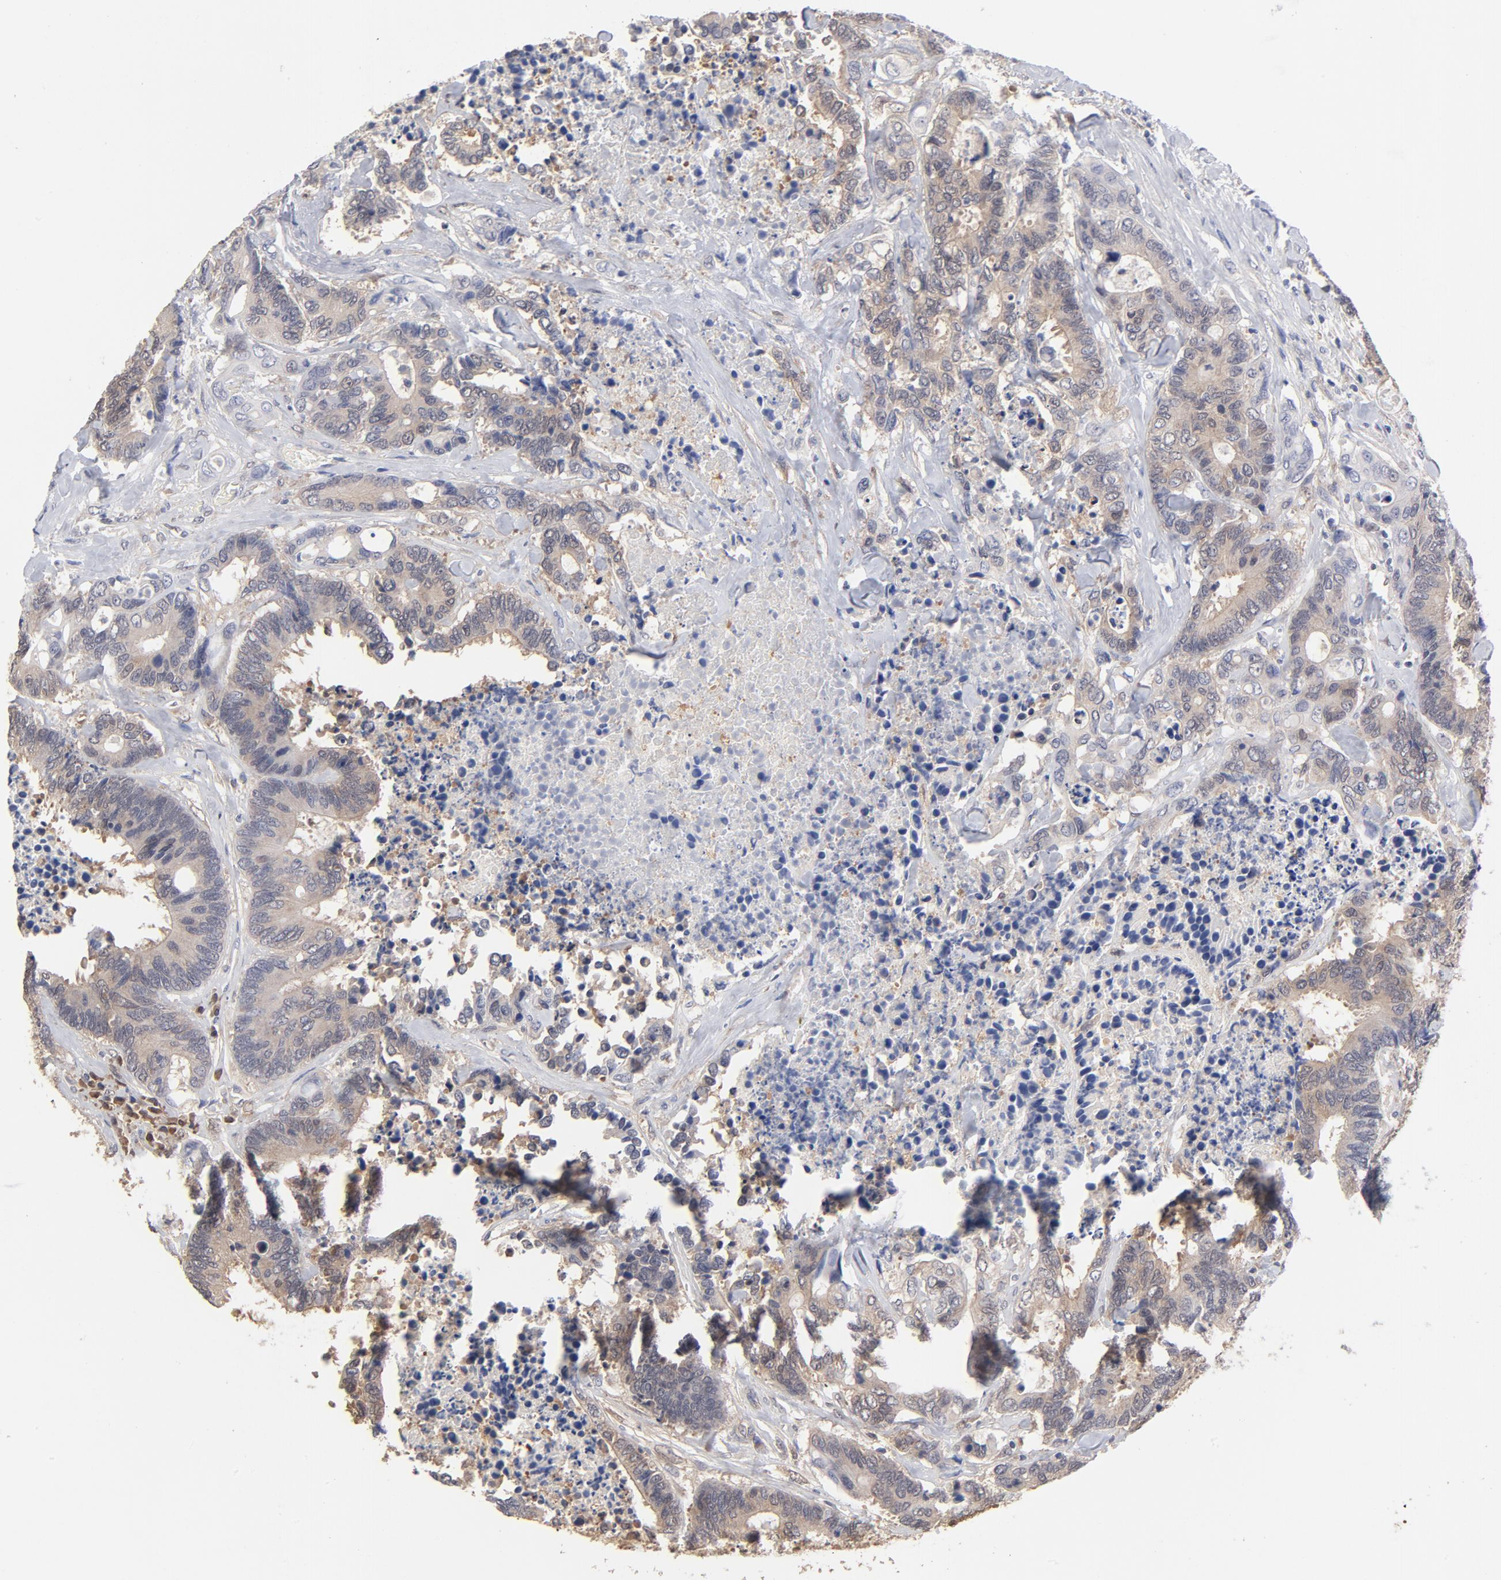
{"staining": {"intensity": "moderate", "quantity": ">75%", "location": "cytoplasmic/membranous"}, "tissue": "colorectal cancer", "cell_type": "Tumor cells", "image_type": "cancer", "snomed": [{"axis": "morphology", "description": "Adenocarcinoma, NOS"}, {"axis": "topography", "description": "Rectum"}], "caption": "Human adenocarcinoma (colorectal) stained with a brown dye shows moderate cytoplasmic/membranous positive positivity in about >75% of tumor cells.", "gene": "MIF", "patient": {"sex": "male", "age": 55}}